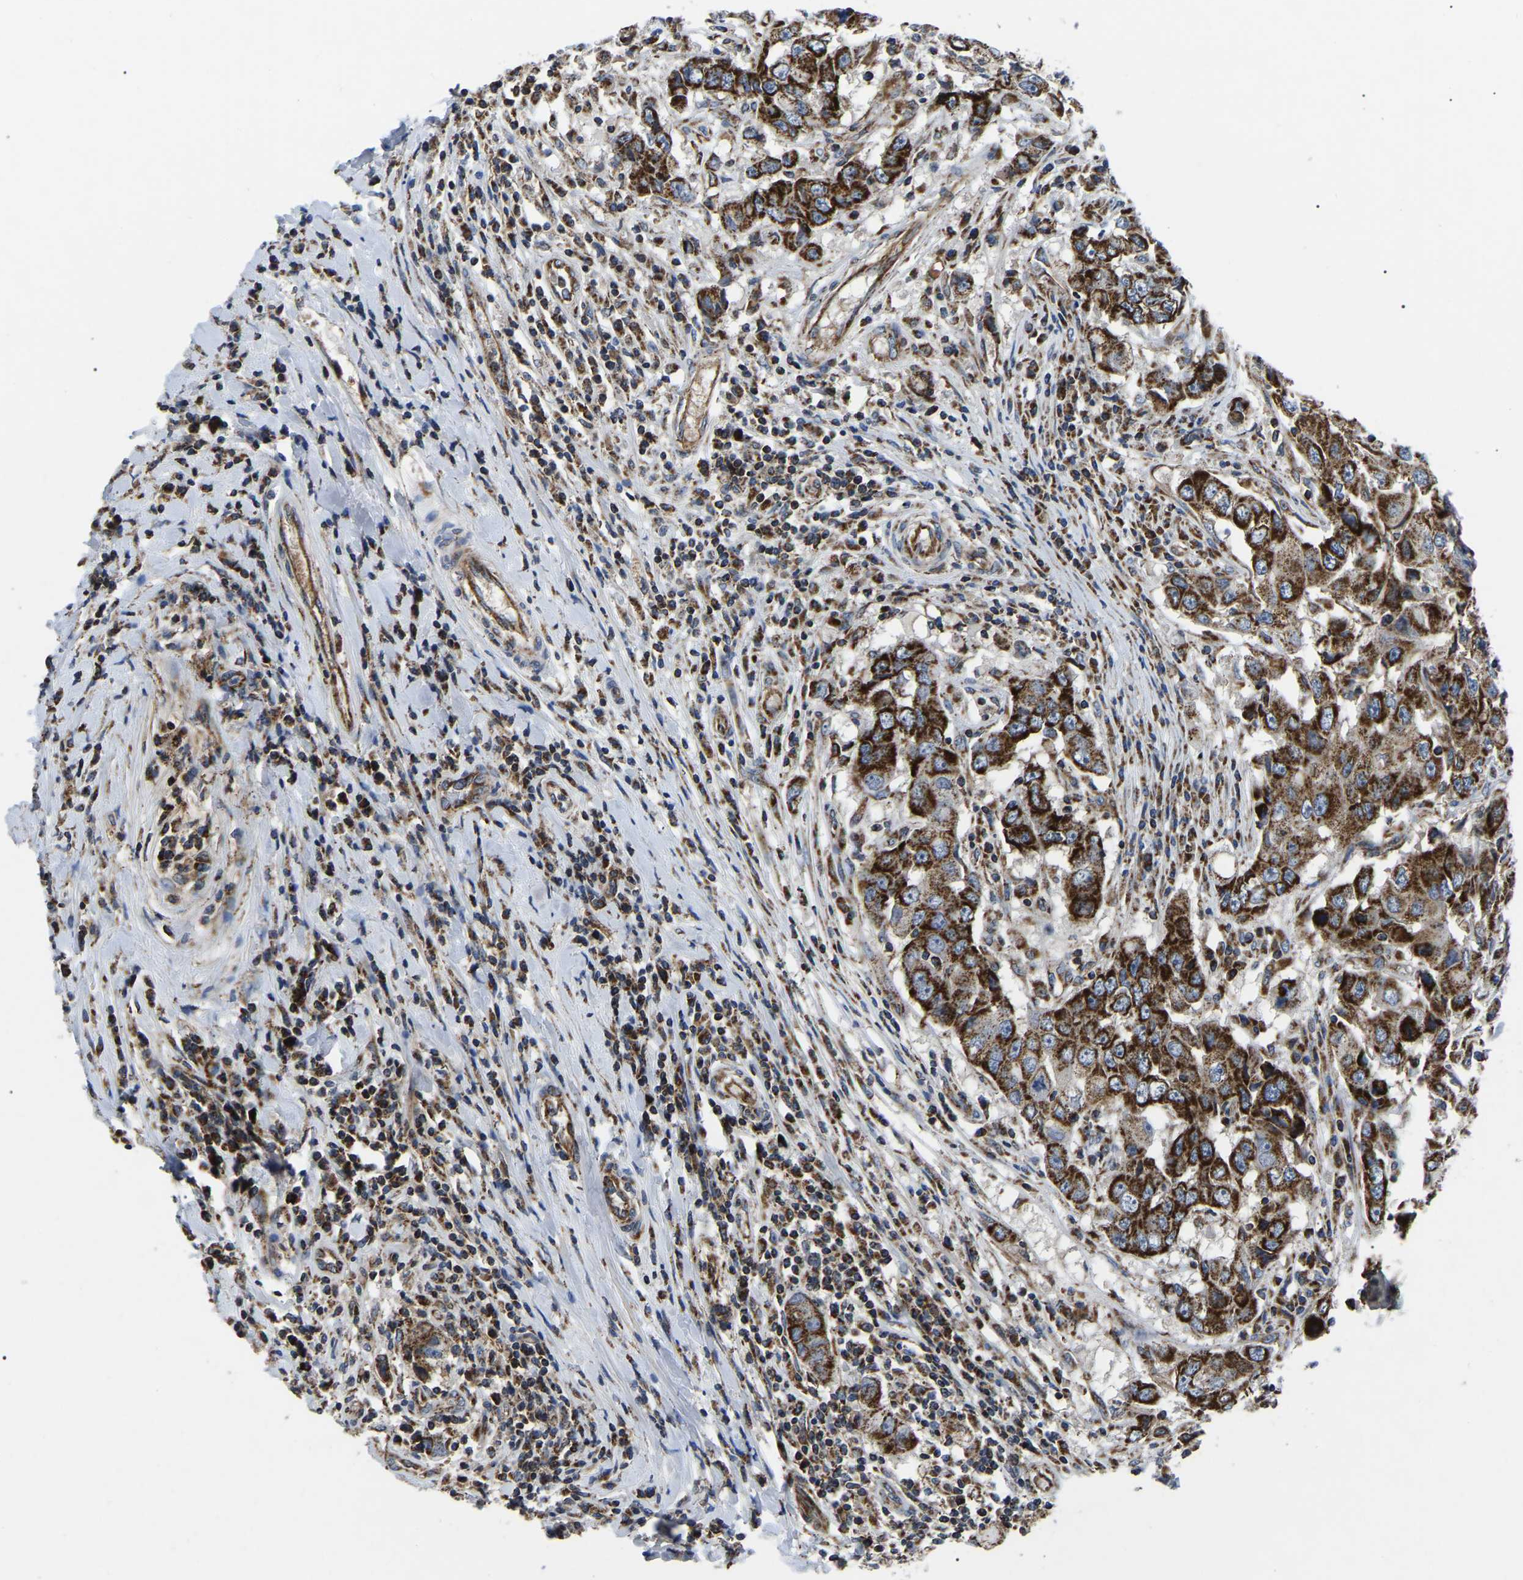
{"staining": {"intensity": "strong", "quantity": ">75%", "location": "cytoplasmic/membranous"}, "tissue": "breast cancer", "cell_type": "Tumor cells", "image_type": "cancer", "snomed": [{"axis": "morphology", "description": "Duct carcinoma"}, {"axis": "topography", "description": "Breast"}], "caption": "Immunohistochemistry of breast cancer (invasive ductal carcinoma) reveals high levels of strong cytoplasmic/membranous expression in about >75% of tumor cells. (IHC, brightfield microscopy, high magnification).", "gene": "PPM1E", "patient": {"sex": "female", "age": 27}}